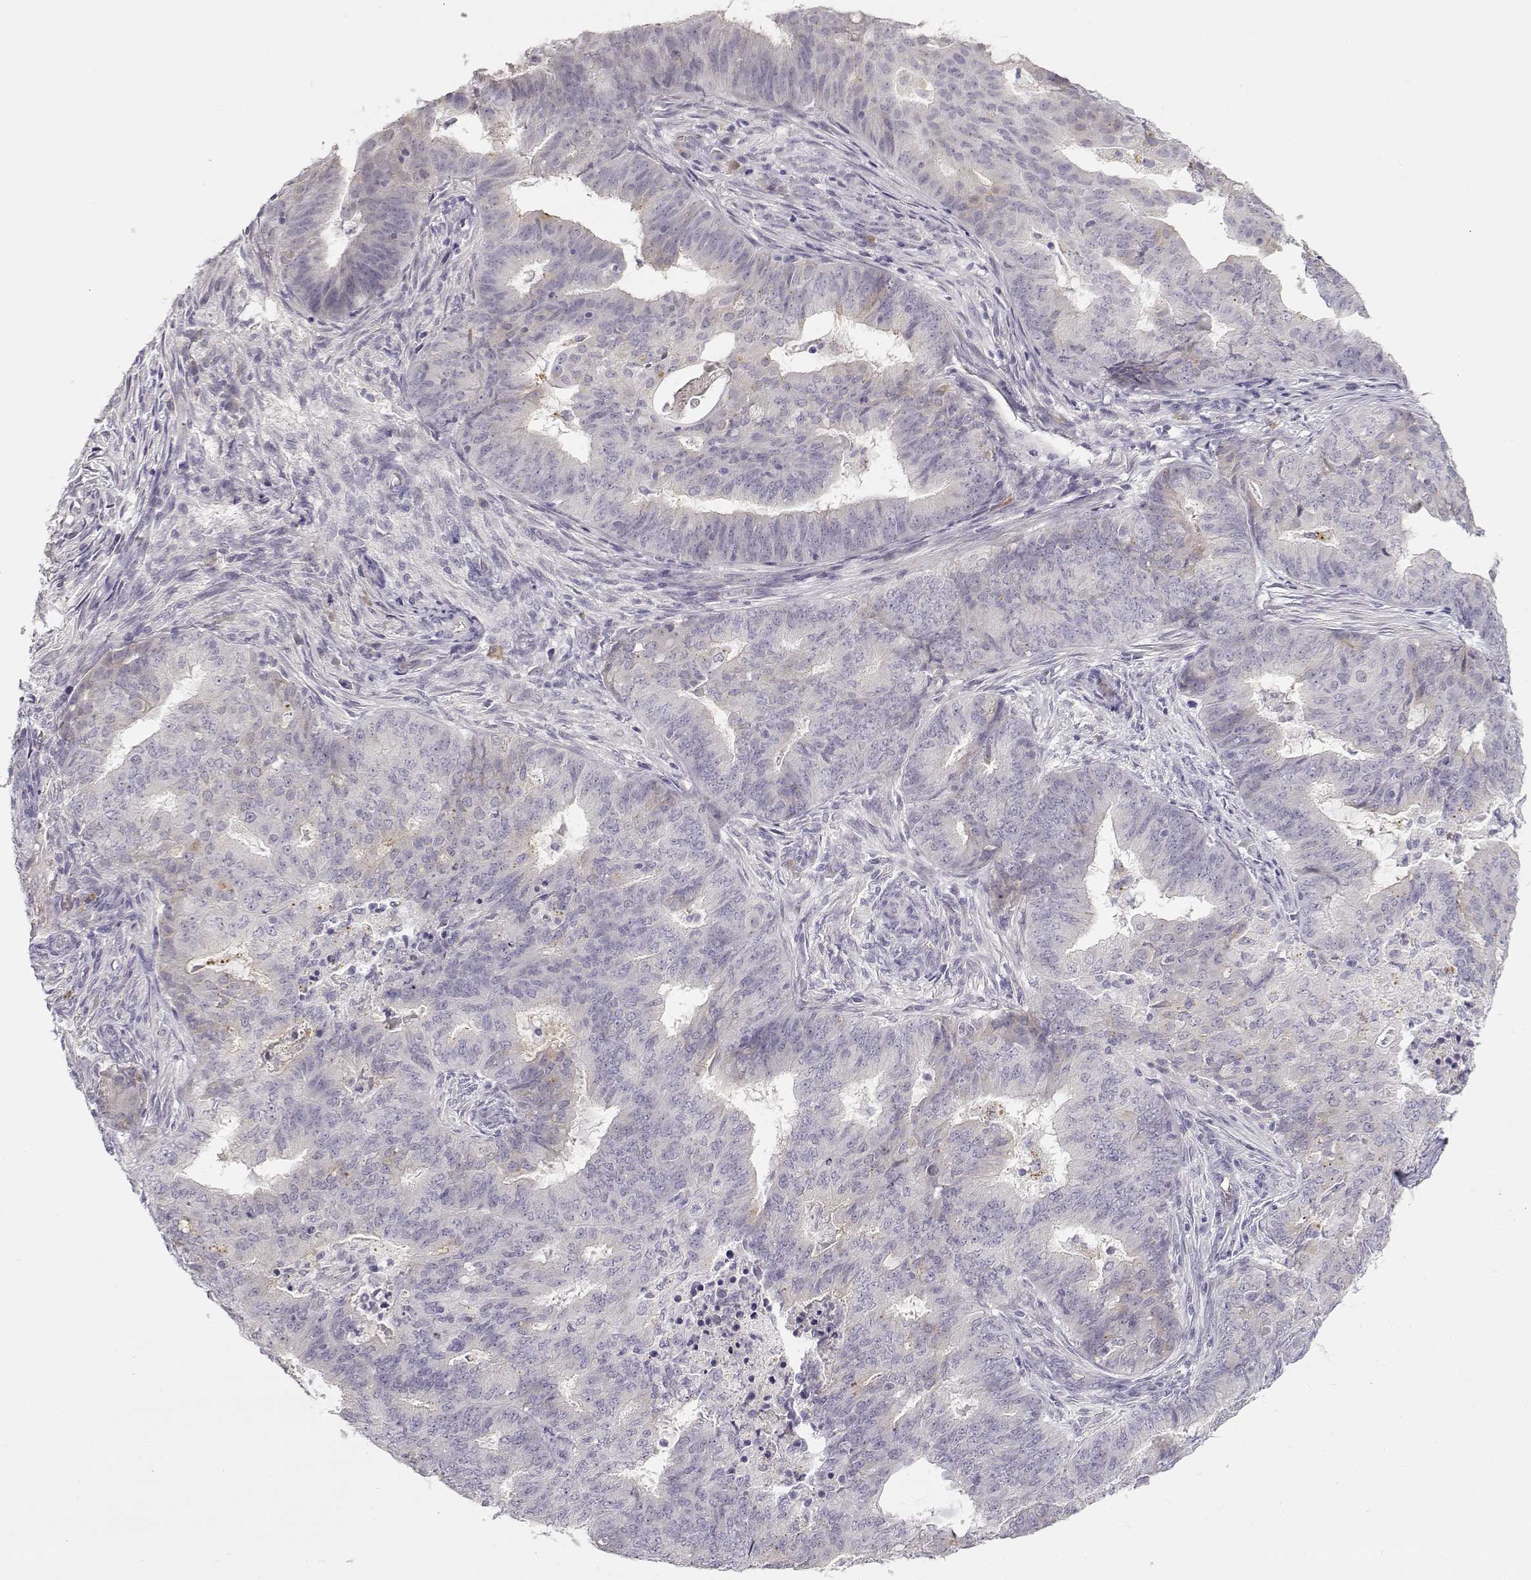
{"staining": {"intensity": "negative", "quantity": "none", "location": "none"}, "tissue": "endometrial cancer", "cell_type": "Tumor cells", "image_type": "cancer", "snomed": [{"axis": "morphology", "description": "Adenocarcinoma, NOS"}, {"axis": "topography", "description": "Endometrium"}], "caption": "A photomicrograph of human endometrial cancer (adenocarcinoma) is negative for staining in tumor cells. (Immunohistochemistry, brightfield microscopy, high magnification).", "gene": "TTC26", "patient": {"sex": "female", "age": 62}}